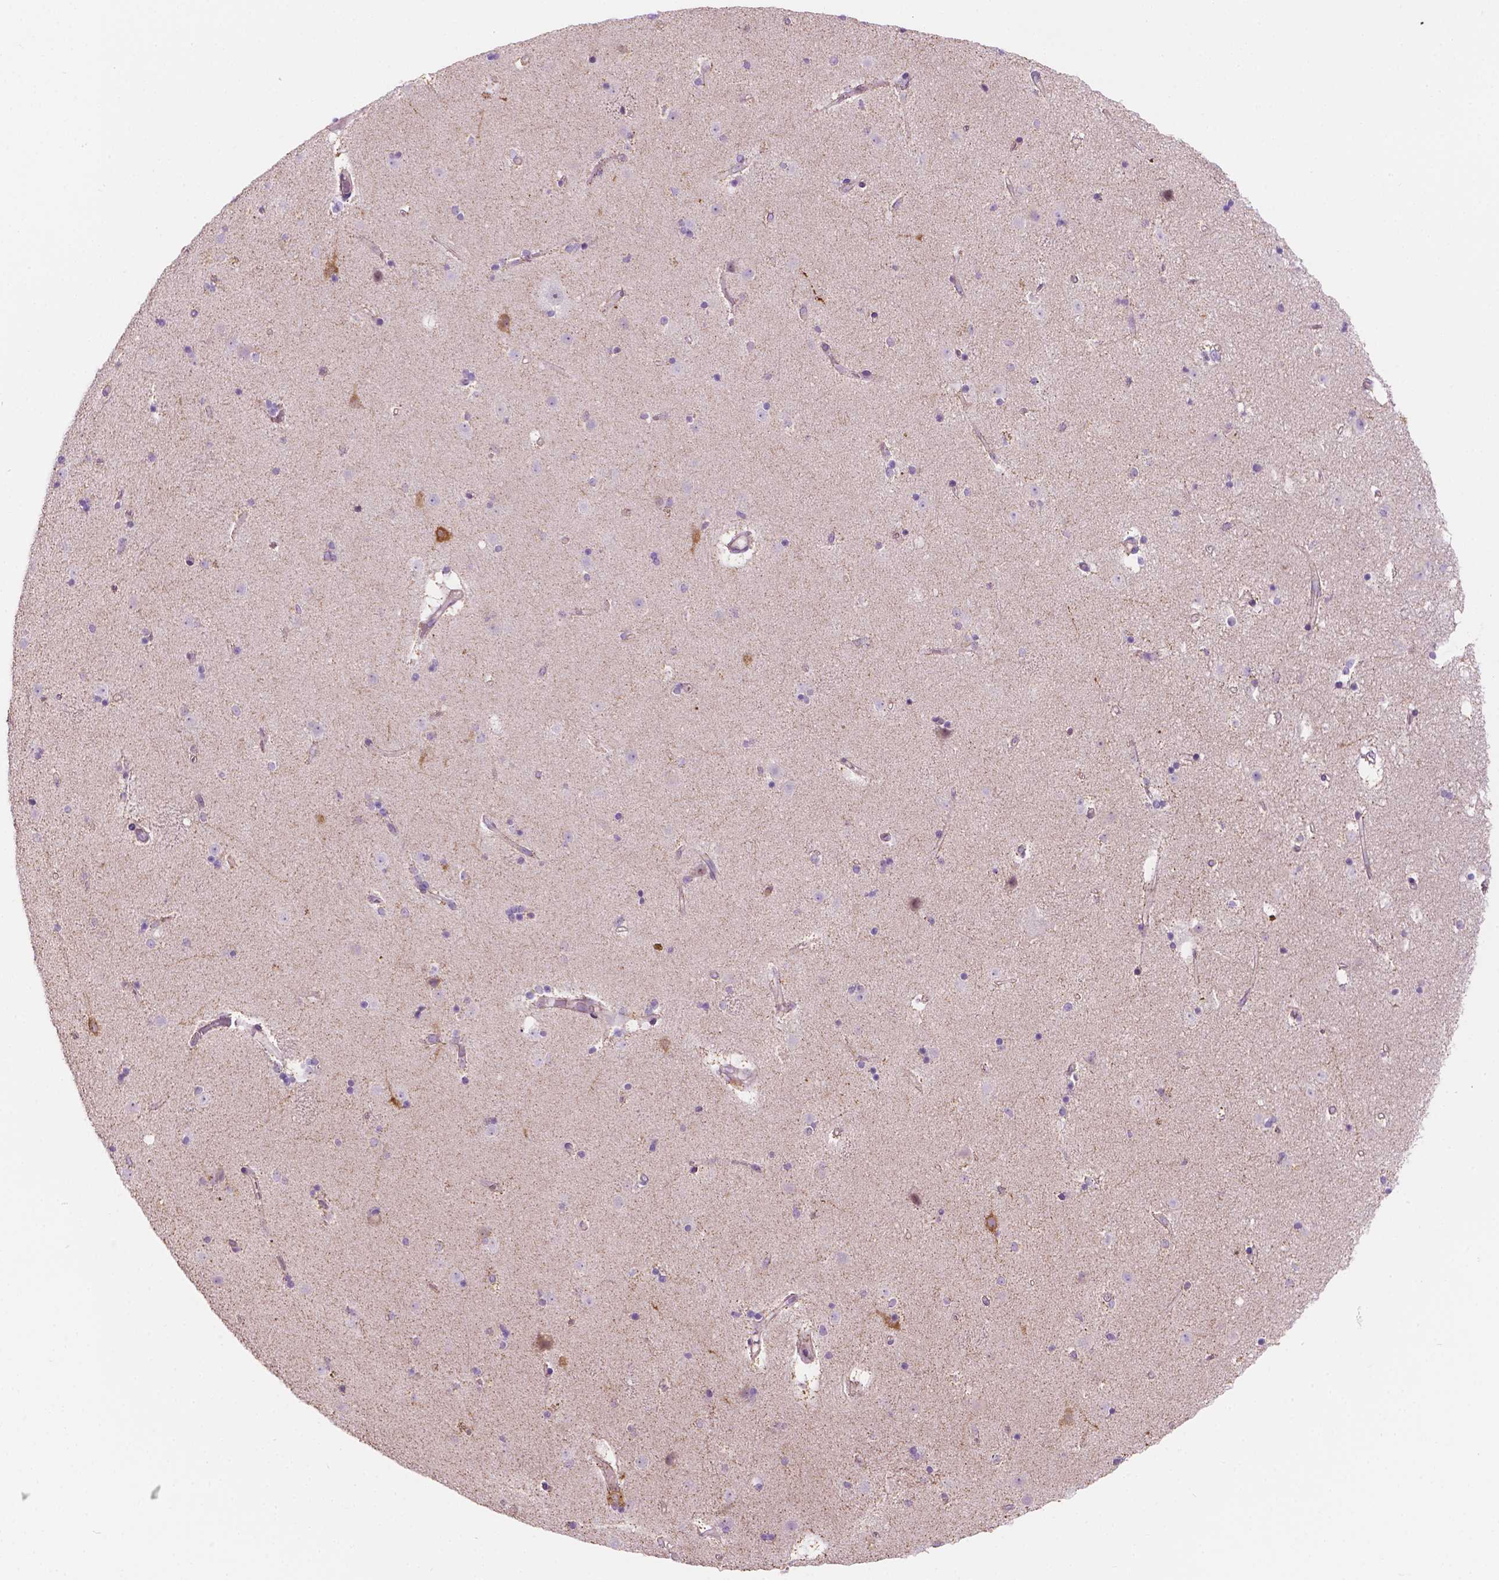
{"staining": {"intensity": "moderate", "quantity": "<25%", "location": "cytoplasmic/membranous"}, "tissue": "caudate", "cell_type": "Glial cells", "image_type": "normal", "snomed": [{"axis": "morphology", "description": "Normal tissue, NOS"}, {"axis": "topography", "description": "Lateral ventricle wall"}], "caption": "Protein expression analysis of normal human caudate reveals moderate cytoplasmic/membranous staining in approximately <25% of glial cells. (brown staining indicates protein expression, while blue staining denotes nuclei).", "gene": "NOS1AP", "patient": {"sex": "female", "age": 71}}